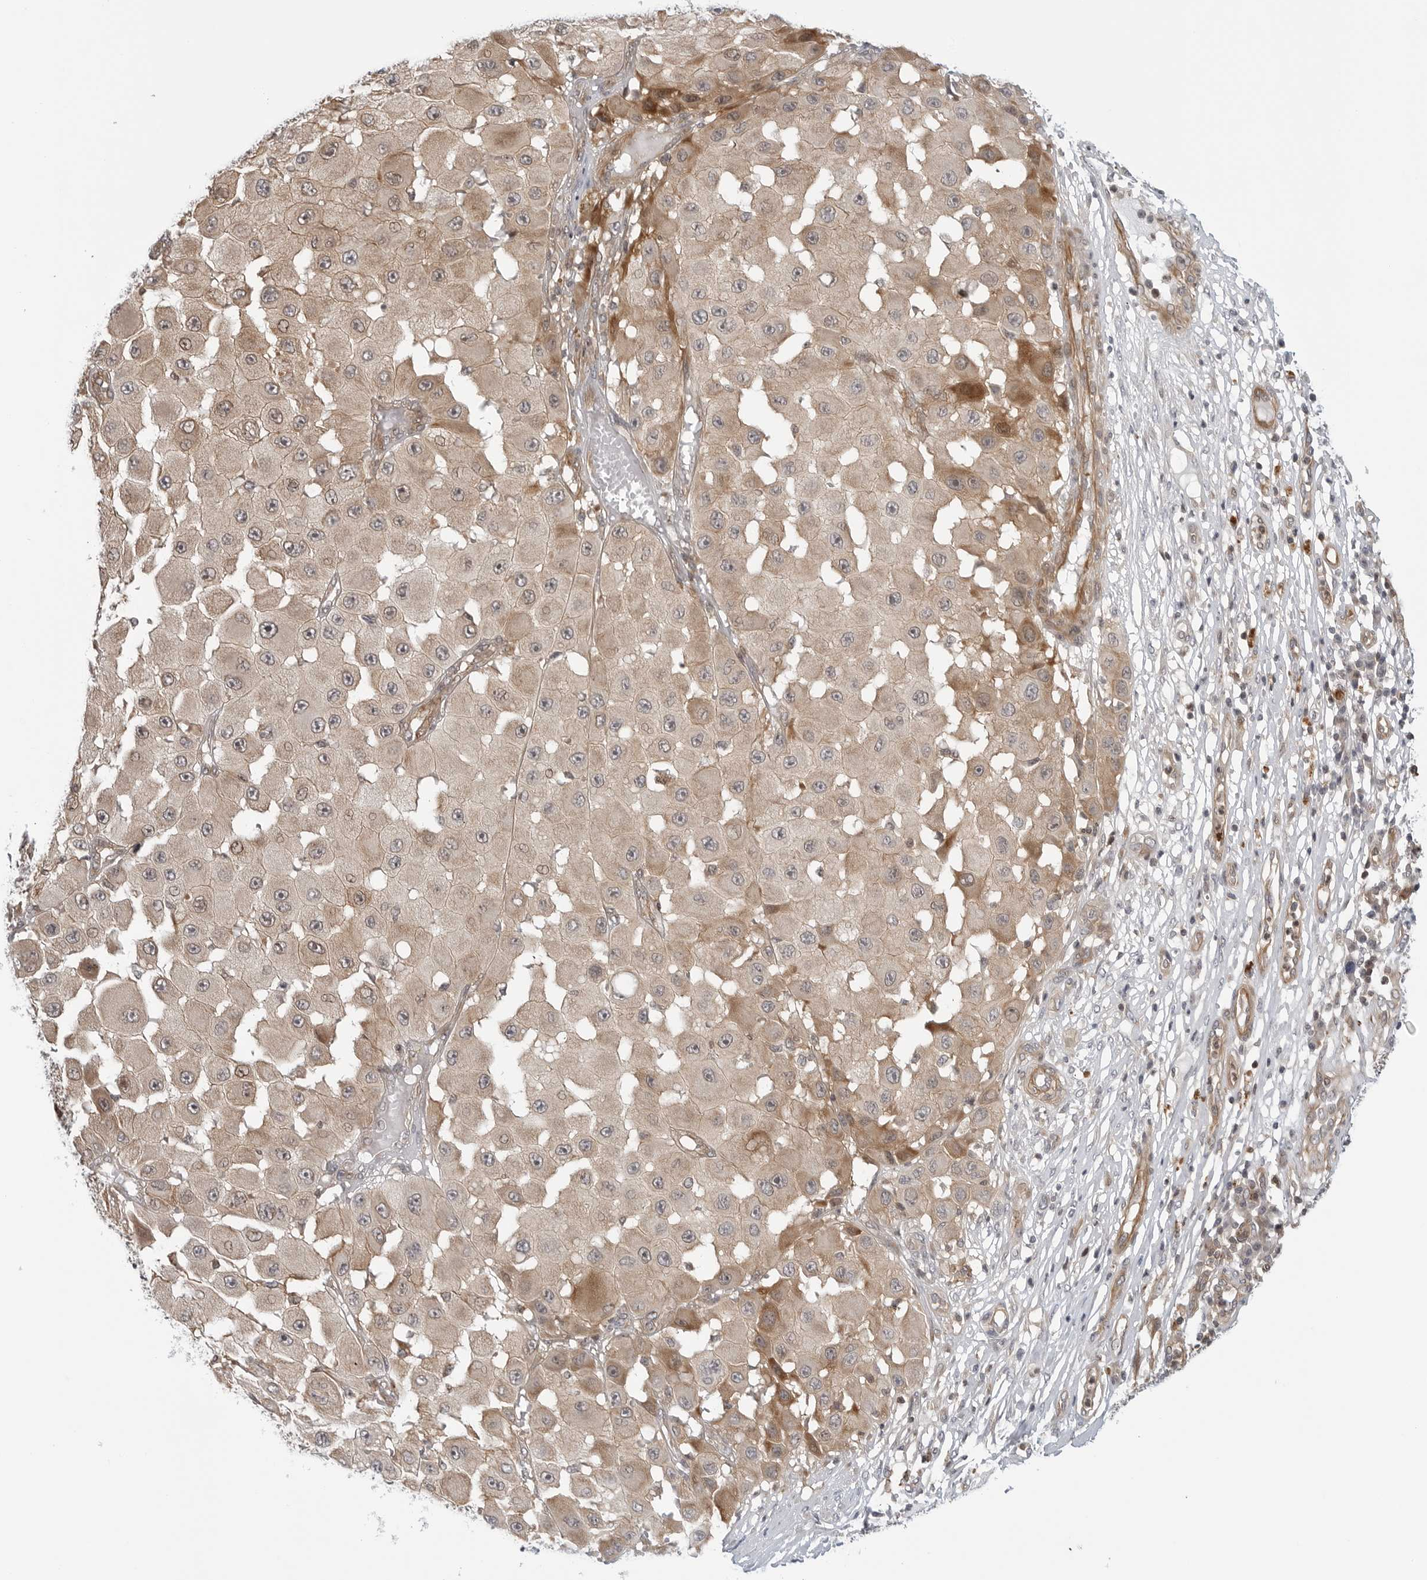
{"staining": {"intensity": "weak", "quantity": "25%-75%", "location": "cytoplasmic/membranous"}, "tissue": "melanoma", "cell_type": "Tumor cells", "image_type": "cancer", "snomed": [{"axis": "morphology", "description": "Malignant melanoma, NOS"}, {"axis": "topography", "description": "Skin"}], "caption": "A photomicrograph showing weak cytoplasmic/membranous positivity in about 25%-75% of tumor cells in malignant melanoma, as visualized by brown immunohistochemical staining.", "gene": "STXBP3", "patient": {"sex": "female", "age": 81}}